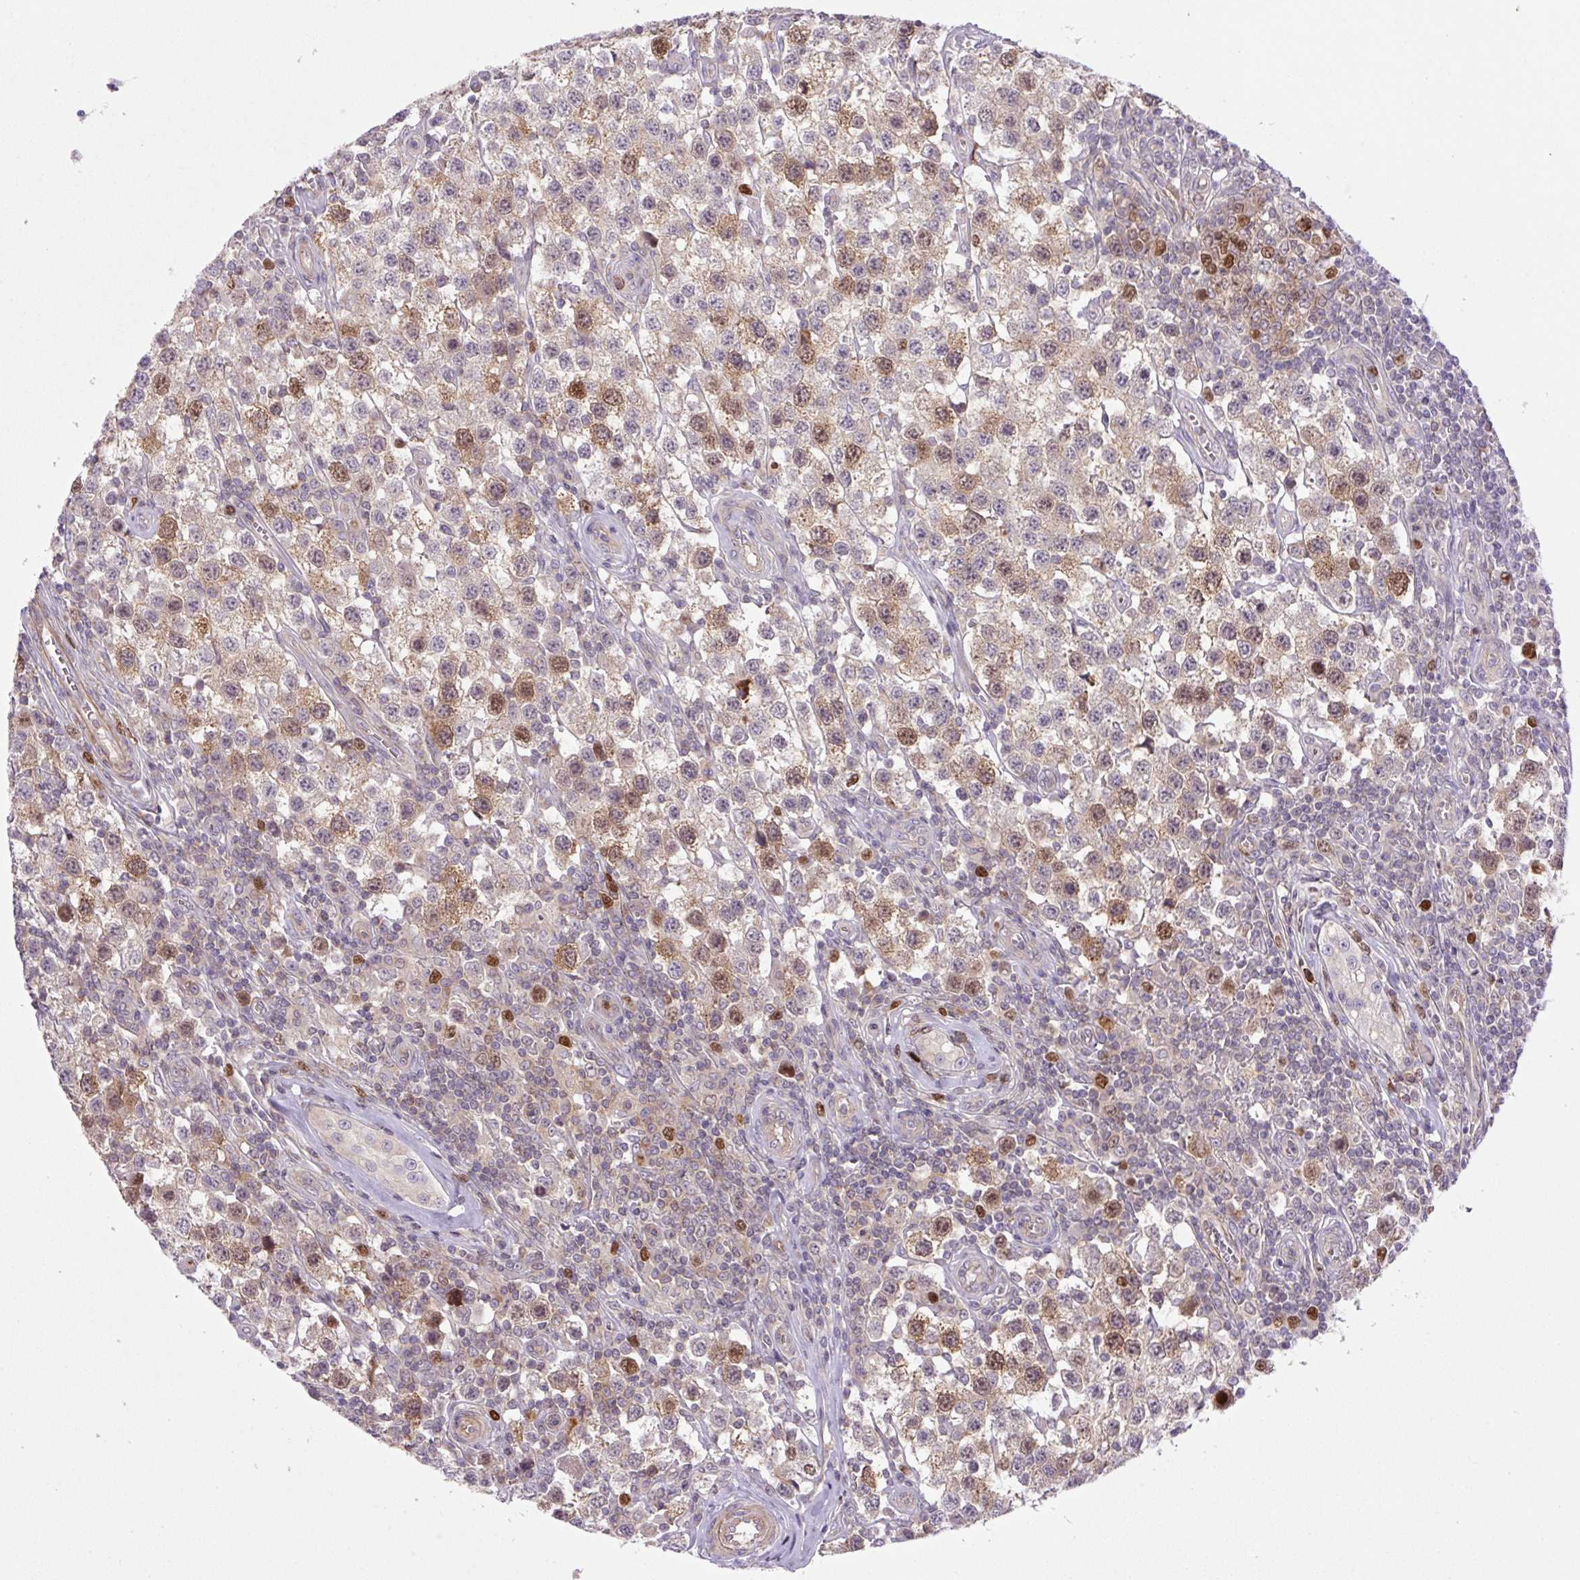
{"staining": {"intensity": "moderate", "quantity": "25%-75%", "location": "cytoplasmic/membranous,nuclear"}, "tissue": "testis cancer", "cell_type": "Tumor cells", "image_type": "cancer", "snomed": [{"axis": "morphology", "description": "Seminoma, NOS"}, {"axis": "topography", "description": "Testis"}], "caption": "A brown stain shows moderate cytoplasmic/membranous and nuclear staining of a protein in testis cancer (seminoma) tumor cells.", "gene": "KIFC1", "patient": {"sex": "male", "age": 34}}